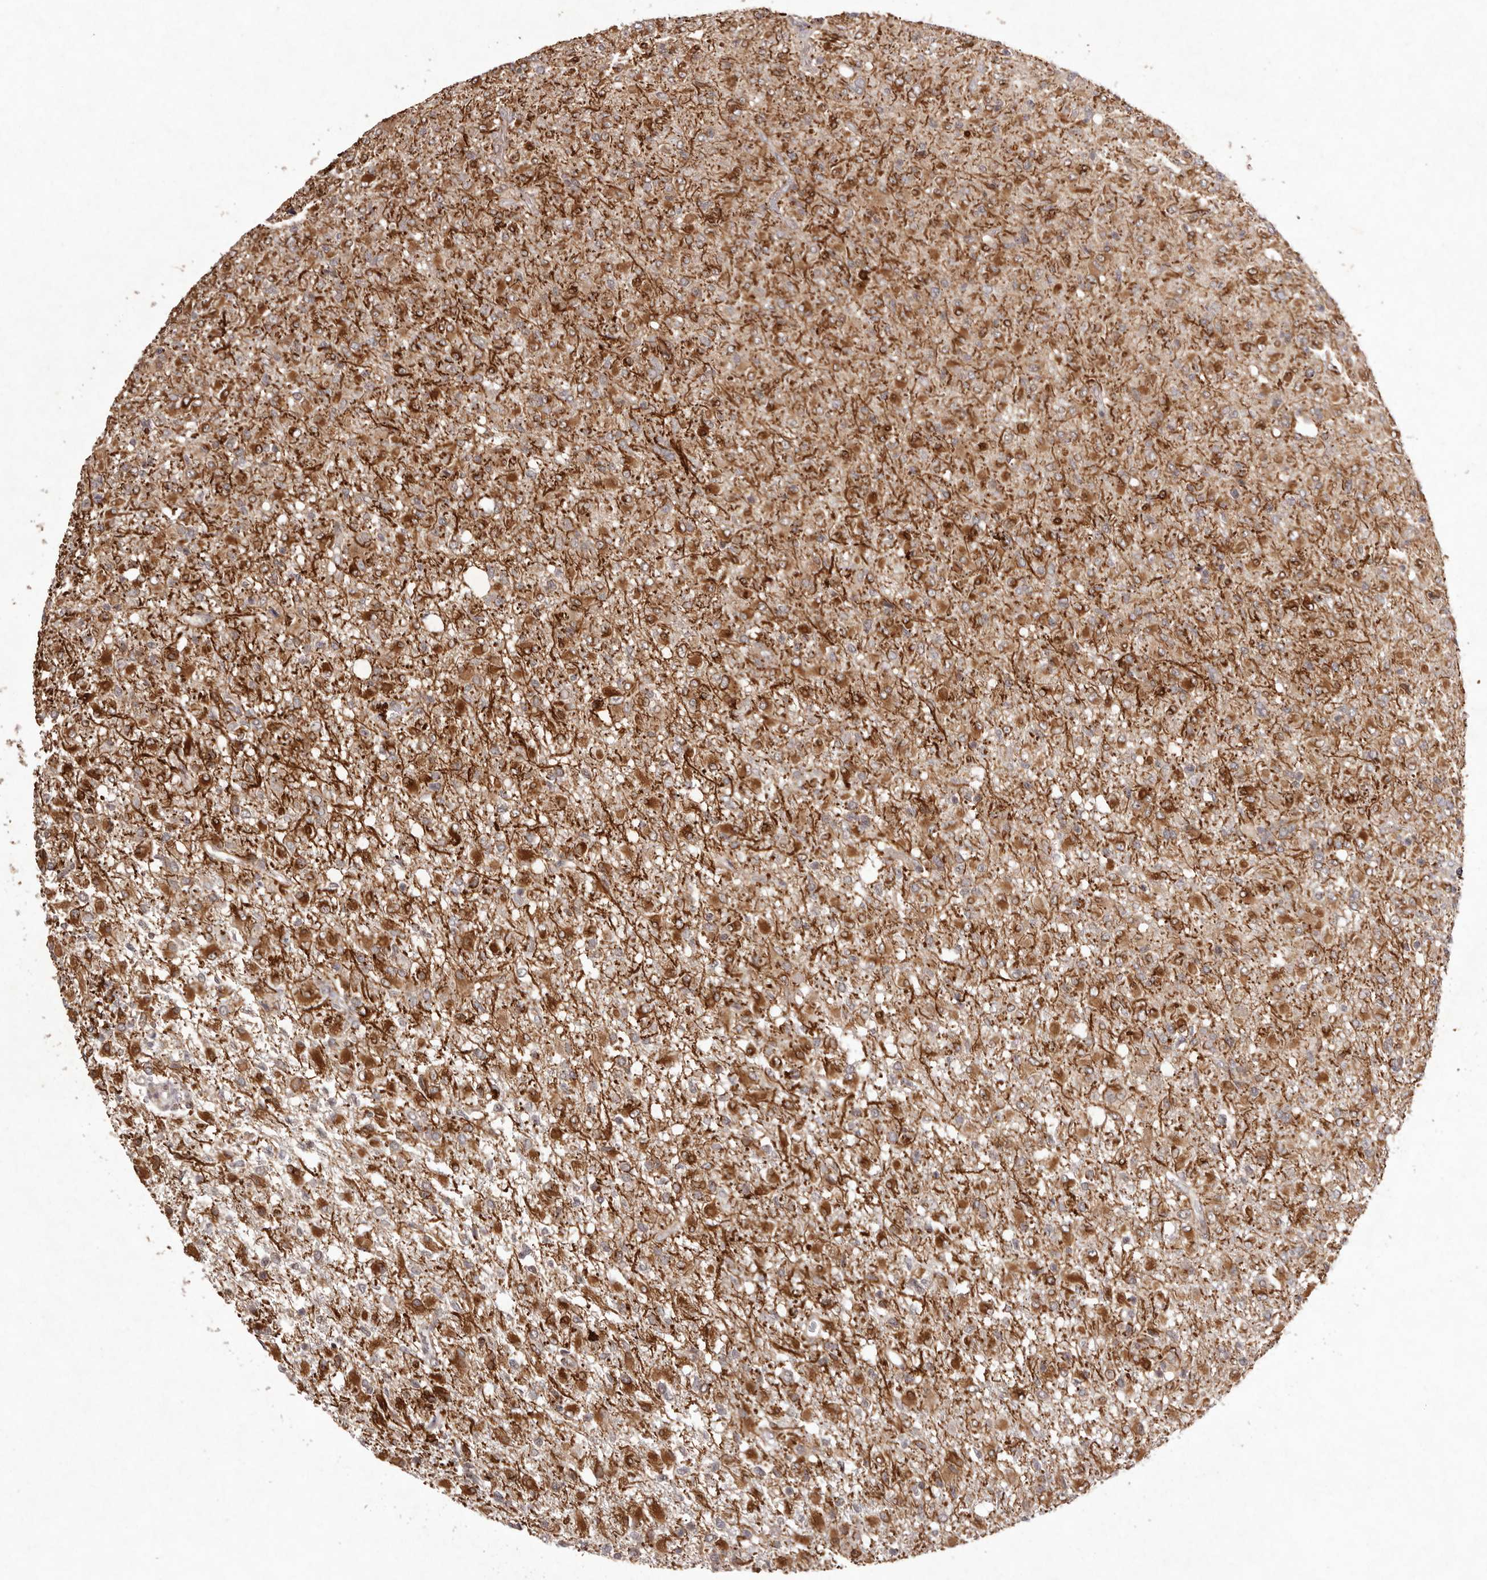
{"staining": {"intensity": "strong", "quantity": "<25%", "location": "cytoplasmic/membranous"}, "tissue": "glioma", "cell_type": "Tumor cells", "image_type": "cancer", "snomed": [{"axis": "morphology", "description": "Glioma, malignant, High grade"}, {"axis": "topography", "description": "Brain"}], "caption": "Malignant high-grade glioma was stained to show a protein in brown. There is medium levels of strong cytoplasmic/membranous positivity in approximately <25% of tumor cells.", "gene": "BUD31", "patient": {"sex": "female", "age": 57}}